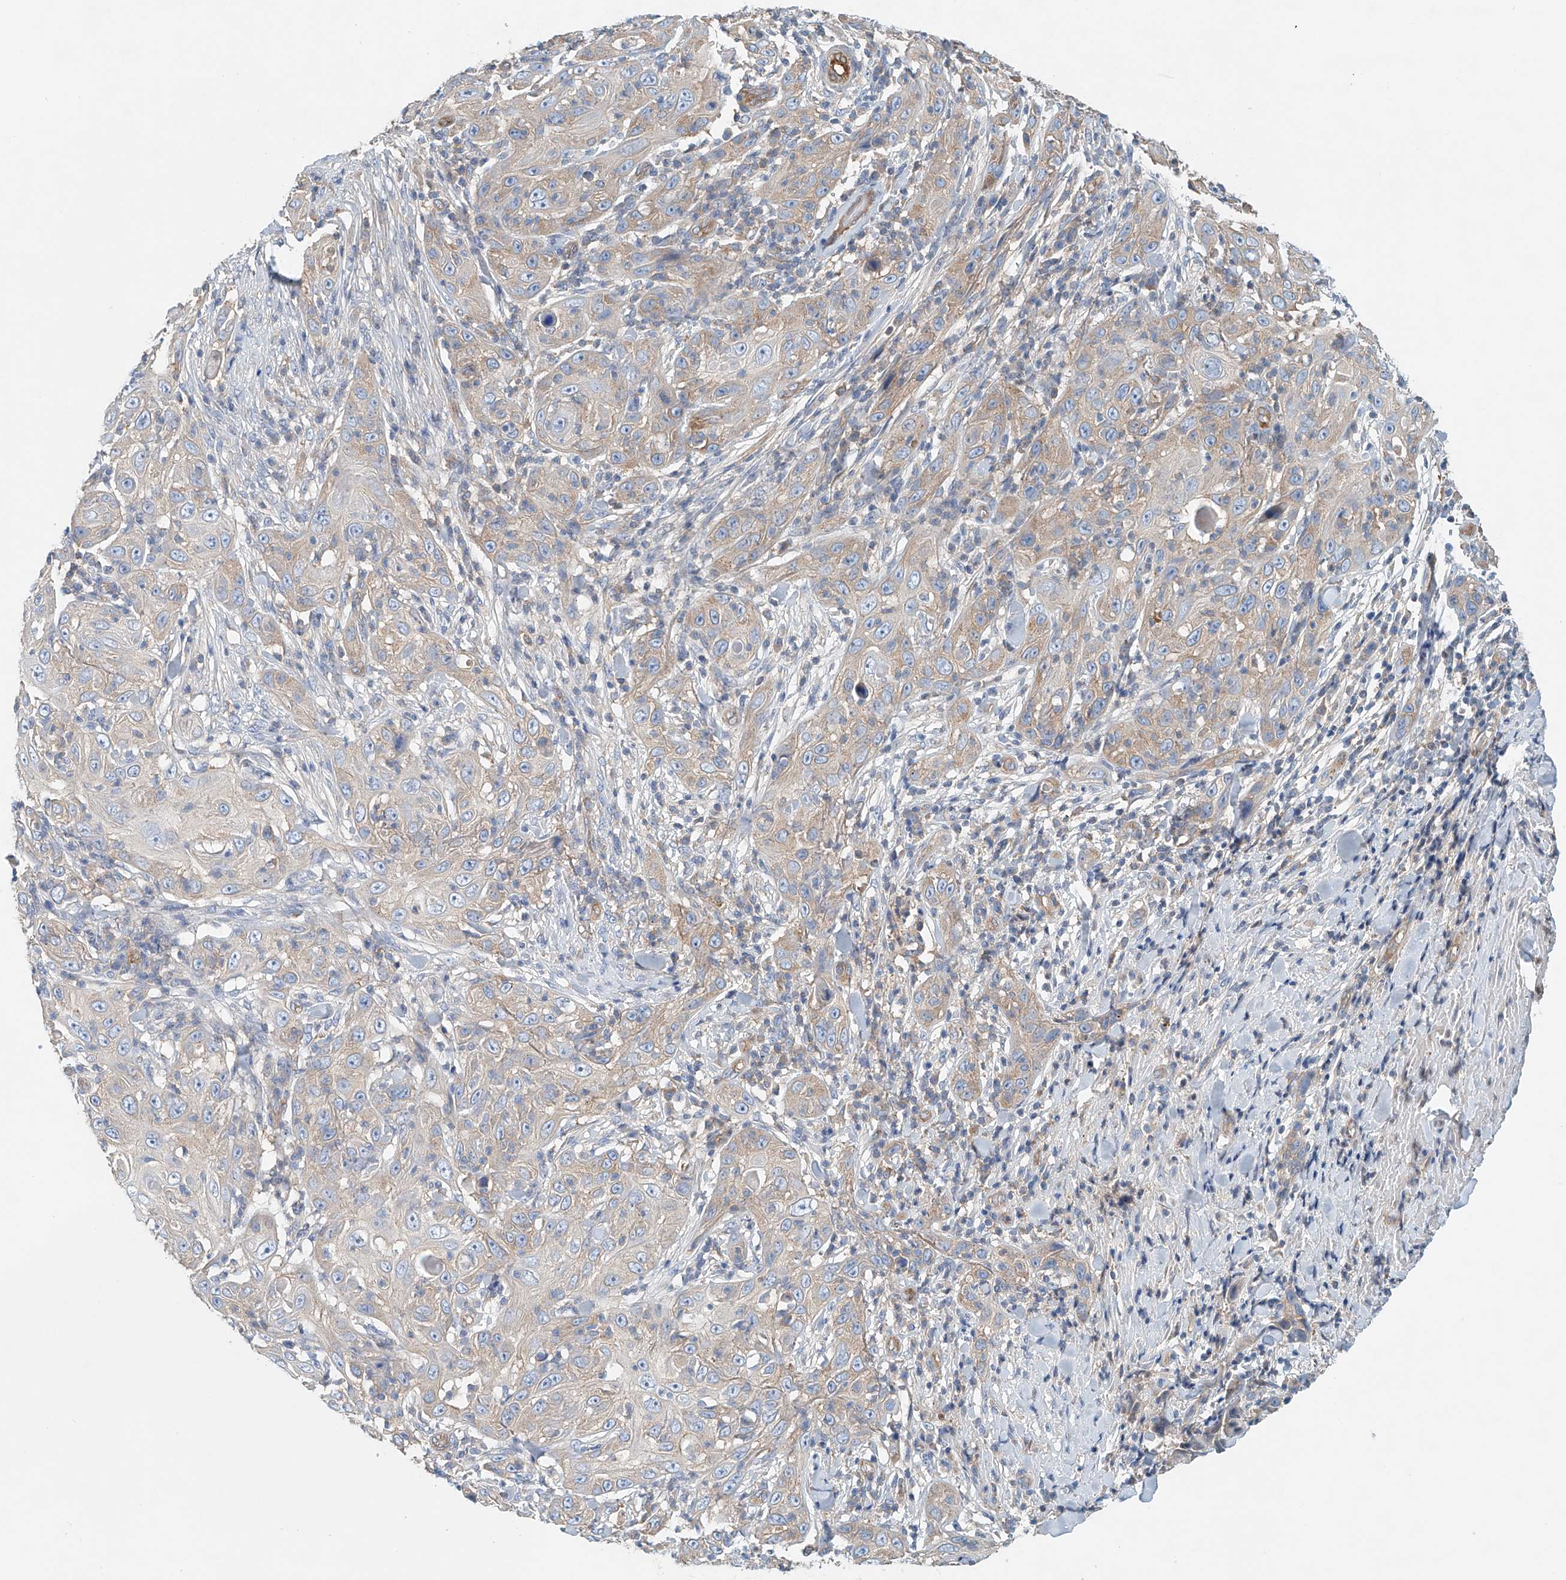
{"staining": {"intensity": "weak", "quantity": "25%-75%", "location": "cytoplasmic/membranous"}, "tissue": "skin cancer", "cell_type": "Tumor cells", "image_type": "cancer", "snomed": [{"axis": "morphology", "description": "Squamous cell carcinoma, NOS"}, {"axis": "topography", "description": "Skin"}], "caption": "This is a histology image of immunohistochemistry staining of skin cancer (squamous cell carcinoma), which shows weak staining in the cytoplasmic/membranous of tumor cells.", "gene": "FRYL", "patient": {"sex": "female", "age": 88}}